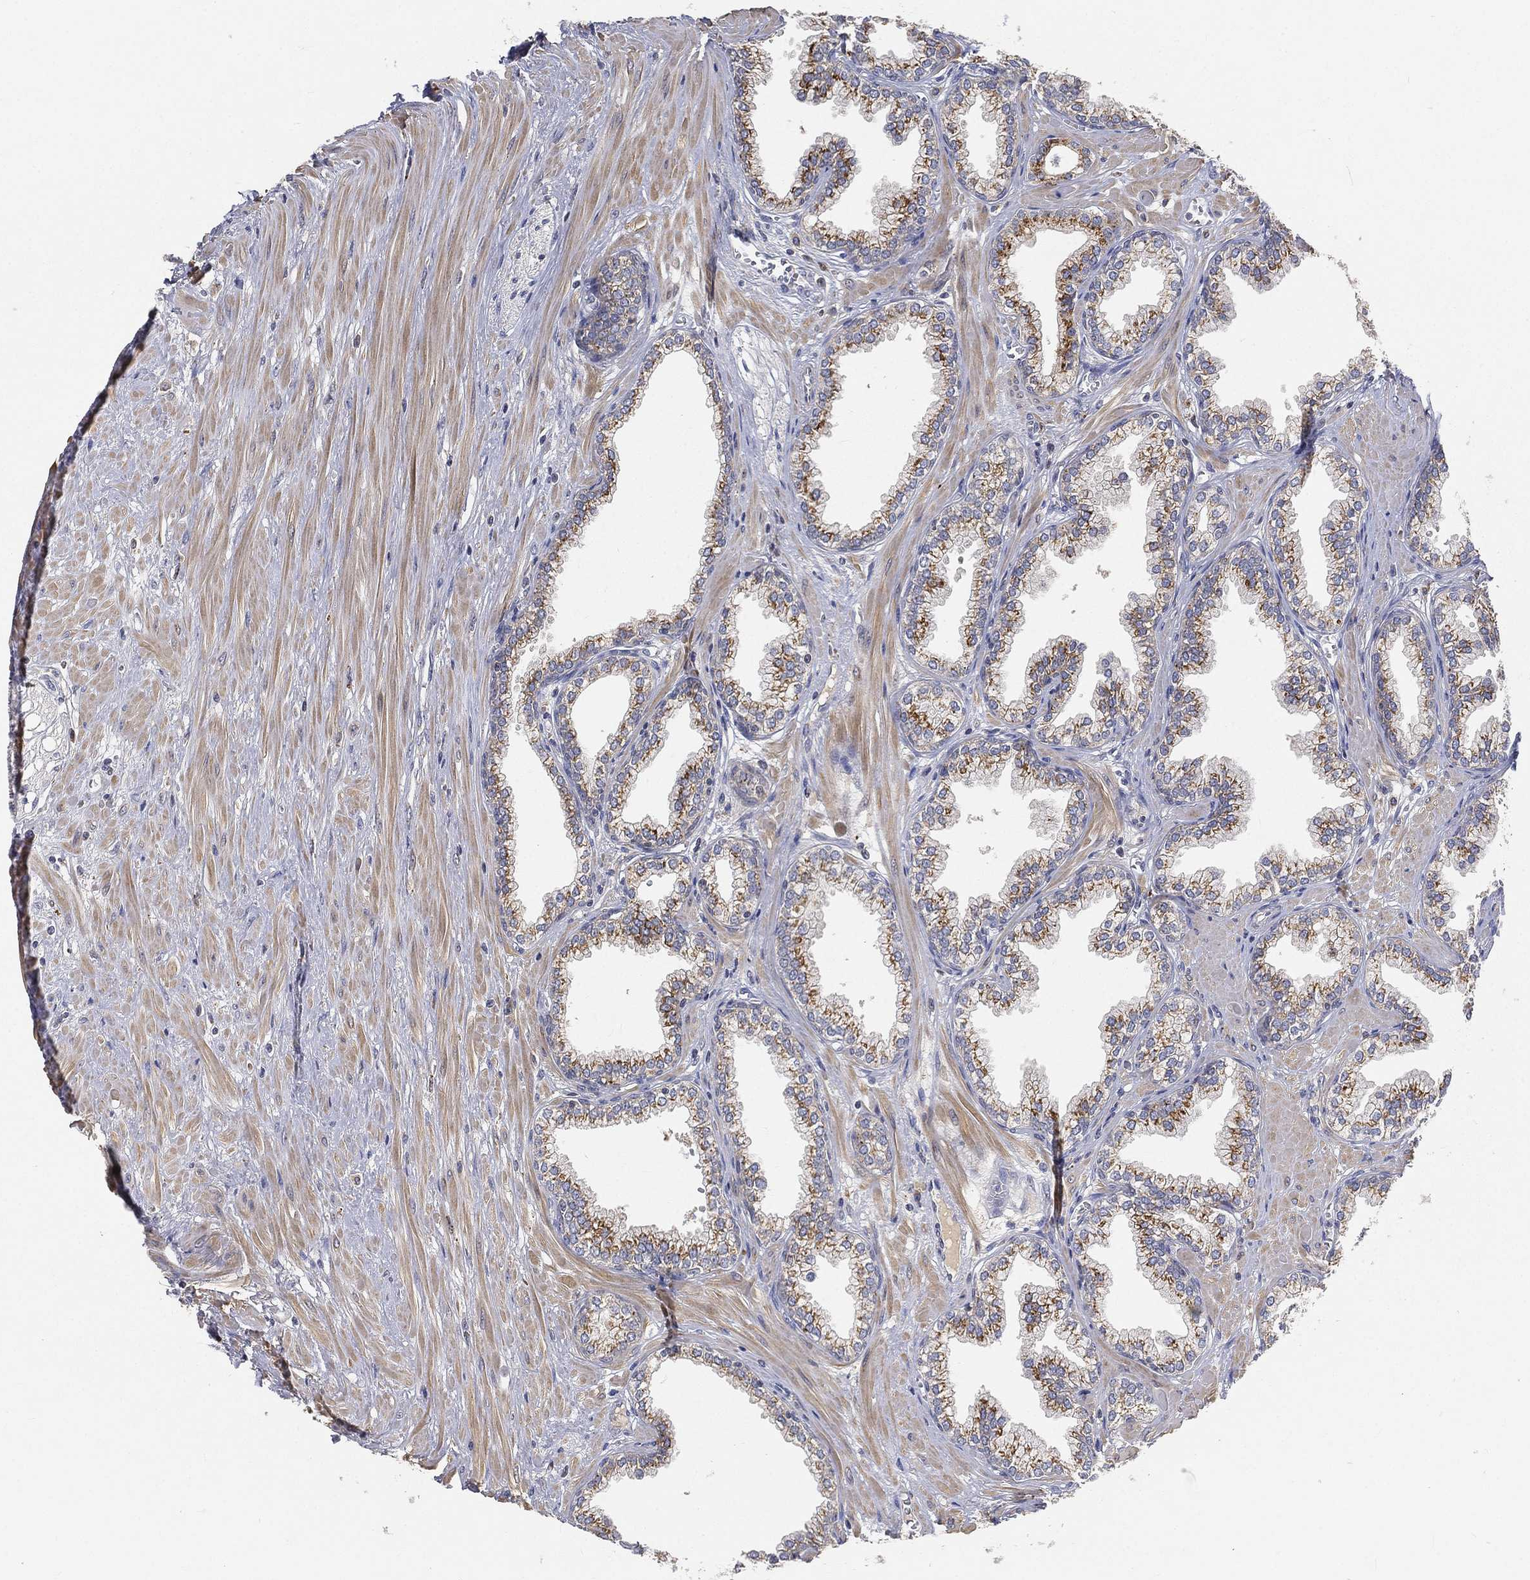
{"staining": {"intensity": "moderate", "quantity": ">75%", "location": "cytoplasmic/membranous"}, "tissue": "prostate", "cell_type": "Glandular cells", "image_type": "normal", "snomed": [{"axis": "morphology", "description": "Normal tissue, NOS"}, {"axis": "topography", "description": "Prostate"}], "caption": "Prostate stained with DAB (3,3'-diaminobenzidine) immunohistochemistry (IHC) exhibits medium levels of moderate cytoplasmic/membranous positivity in about >75% of glandular cells.", "gene": "CTSL", "patient": {"sex": "male", "age": 64}}